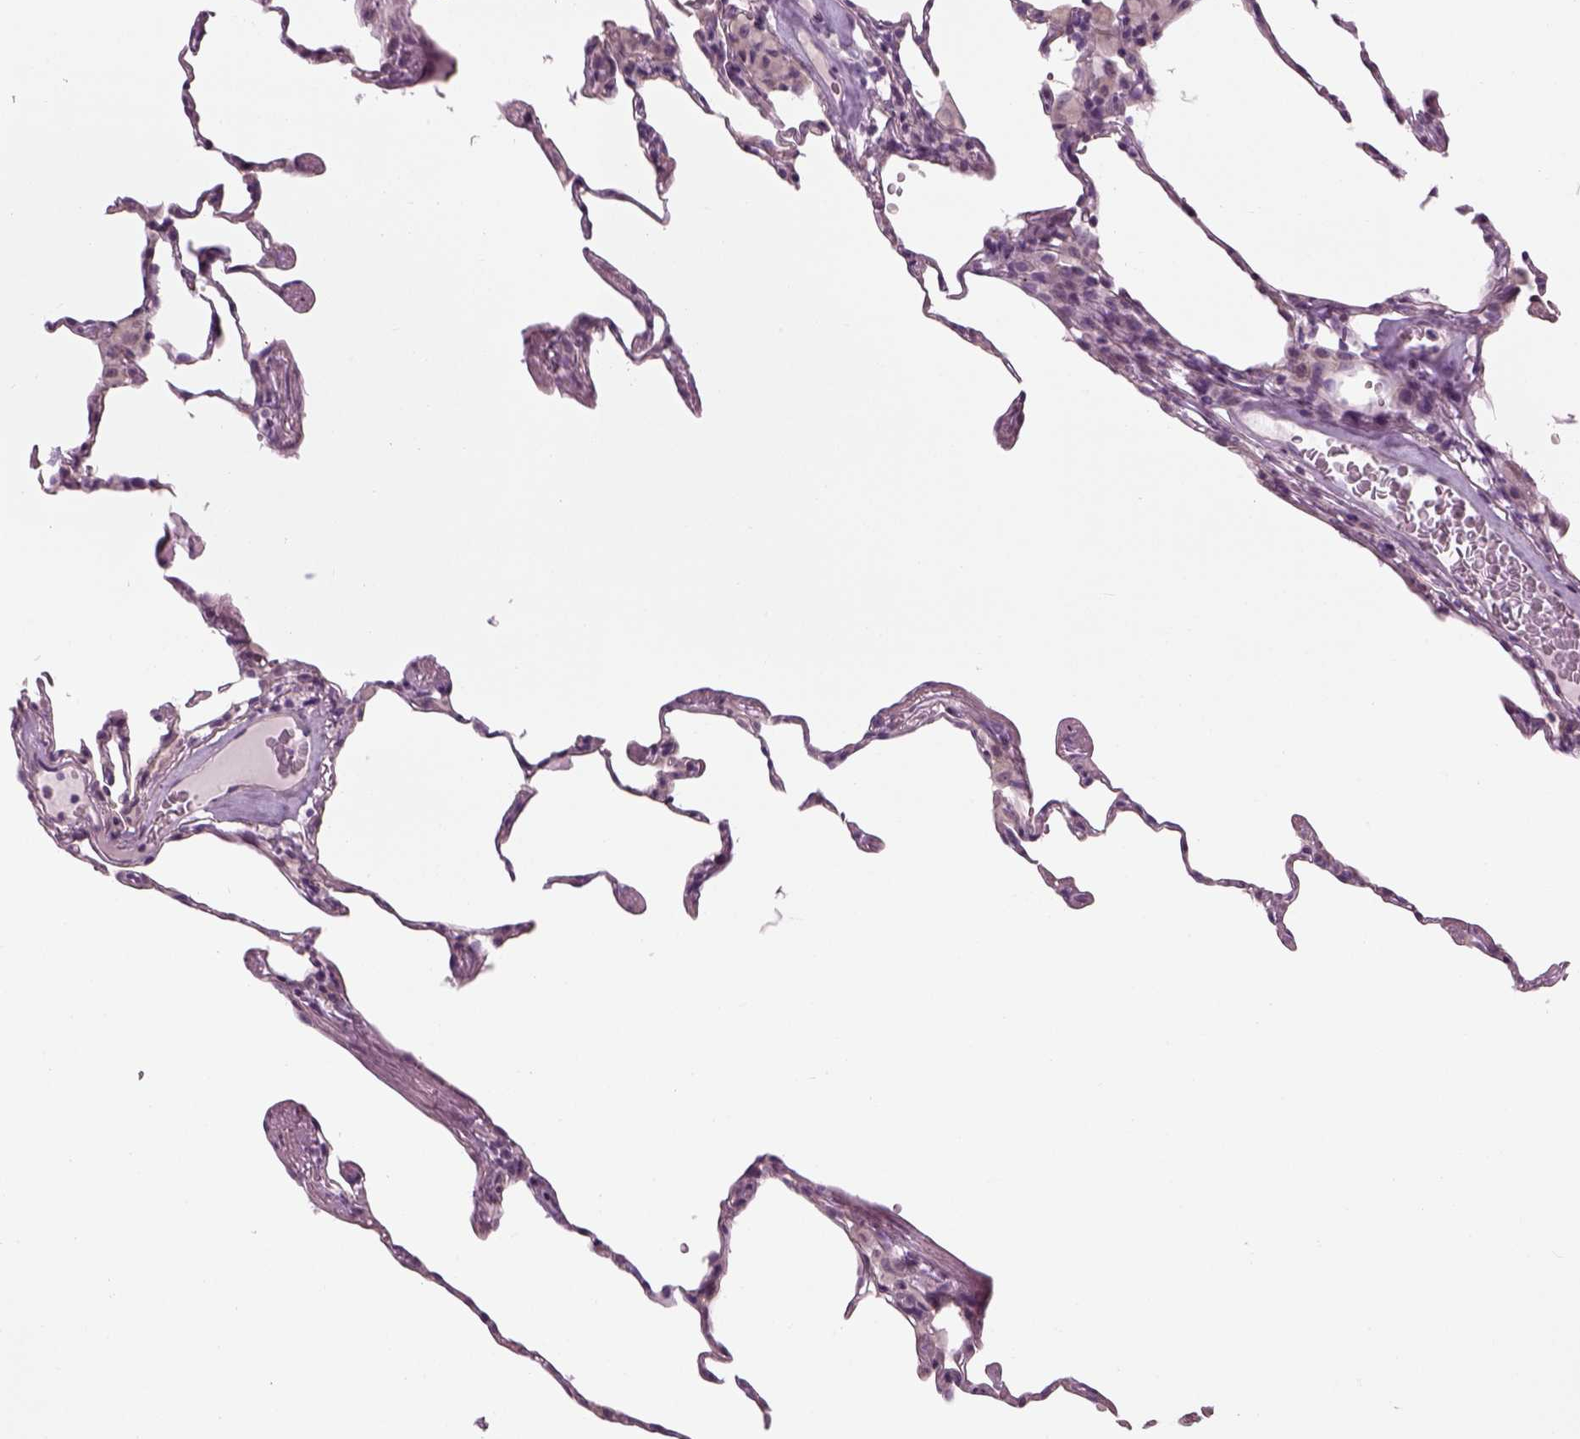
{"staining": {"intensity": "negative", "quantity": "none", "location": "none"}, "tissue": "lung", "cell_type": "Alveolar cells", "image_type": "normal", "snomed": [{"axis": "morphology", "description": "Normal tissue, NOS"}, {"axis": "topography", "description": "Lung"}], "caption": "The image displays no significant staining in alveolar cells of lung.", "gene": "LRRIQ3", "patient": {"sex": "female", "age": 57}}